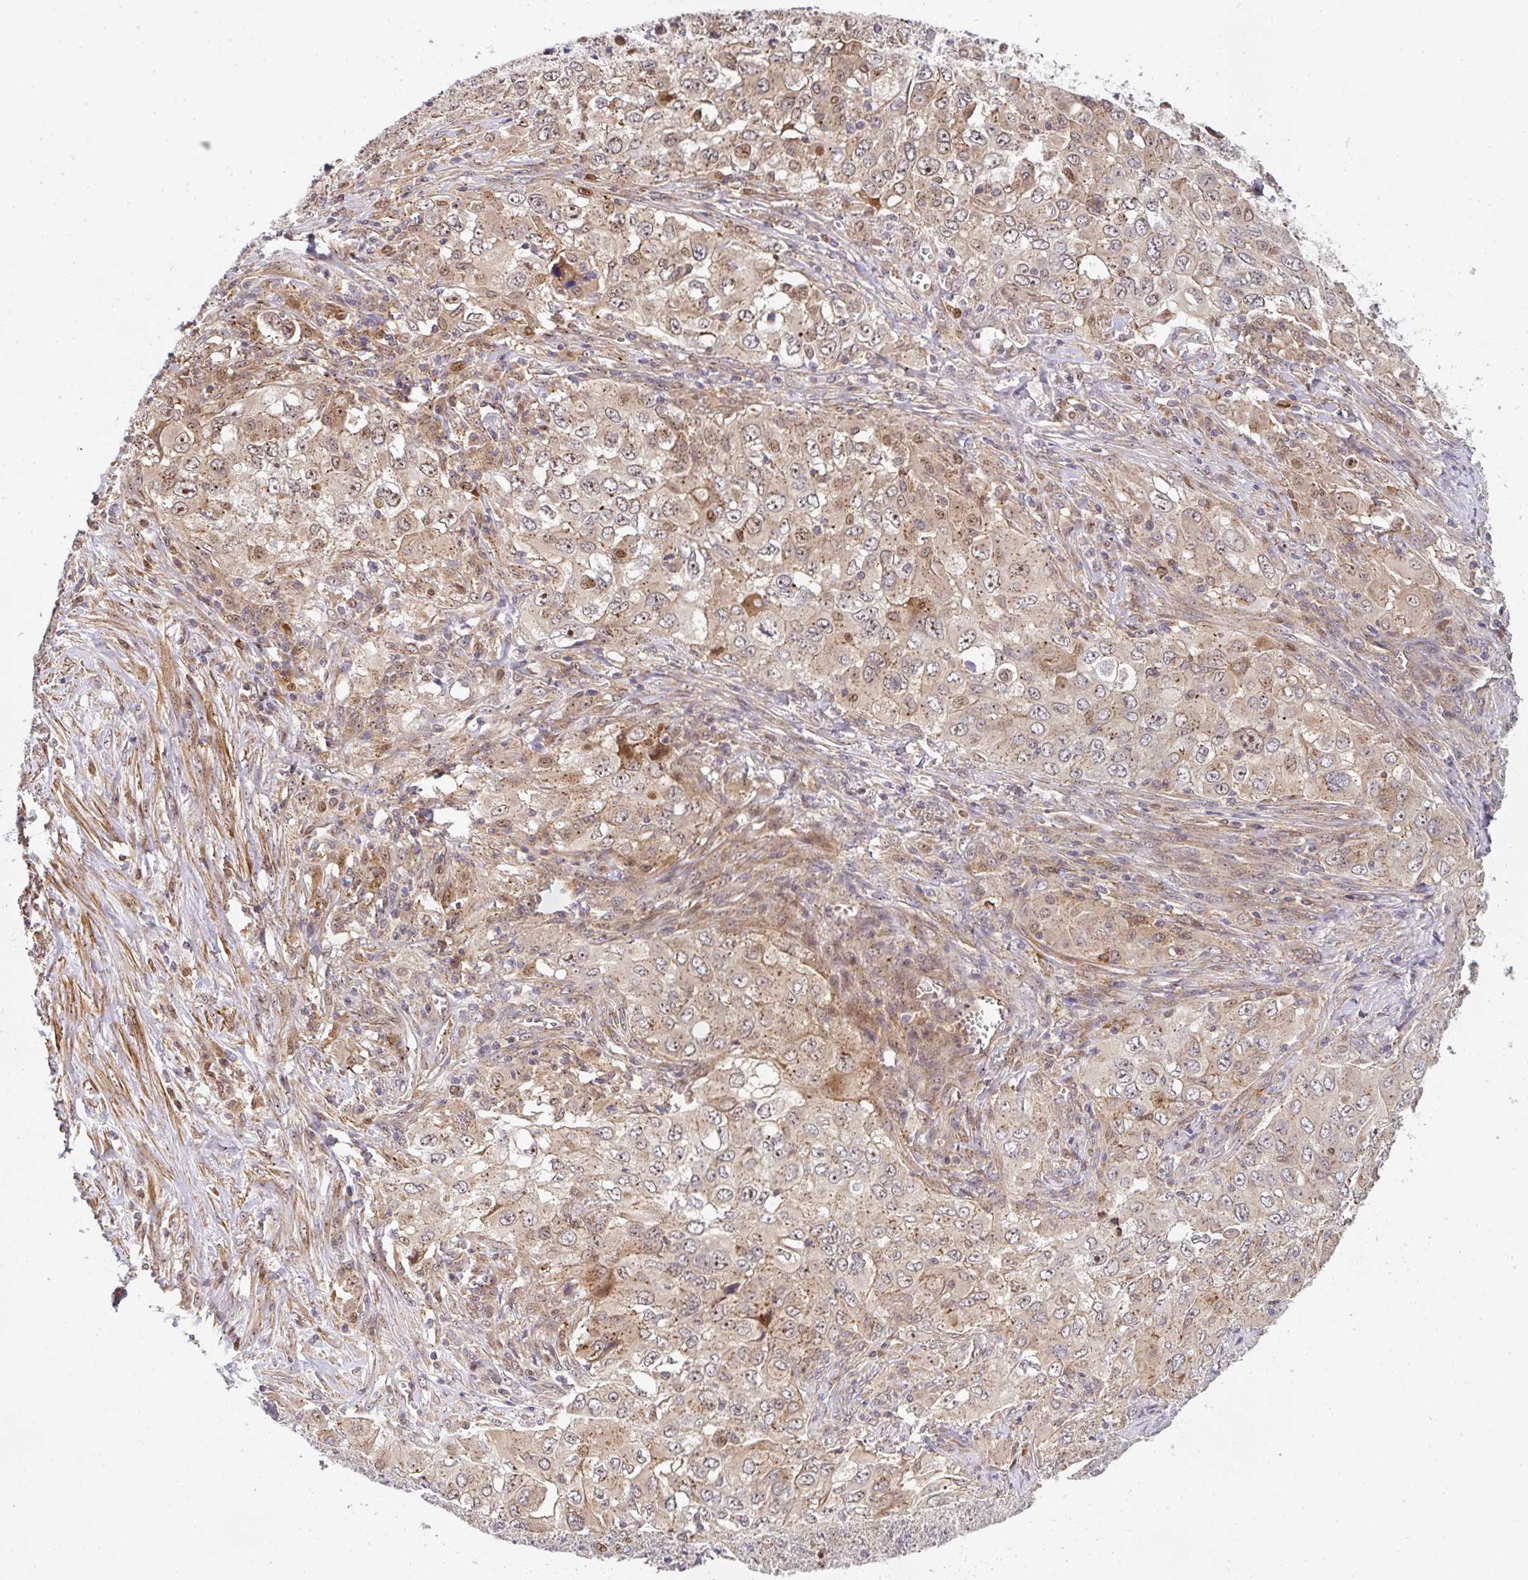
{"staining": {"intensity": "weak", "quantity": ">75%", "location": "cytoplasmic/membranous,nuclear"}, "tissue": "lung cancer", "cell_type": "Tumor cells", "image_type": "cancer", "snomed": [{"axis": "morphology", "description": "Adenocarcinoma, NOS"}, {"axis": "morphology", "description": "Adenocarcinoma, metastatic, NOS"}, {"axis": "topography", "description": "Lymph node"}, {"axis": "topography", "description": "Lung"}], "caption": "Weak cytoplasmic/membranous and nuclear protein staining is identified in approximately >75% of tumor cells in lung cancer (metastatic adenocarcinoma). Ihc stains the protein of interest in brown and the nuclei are stained blue.", "gene": "SIMC1", "patient": {"sex": "female", "age": 42}}